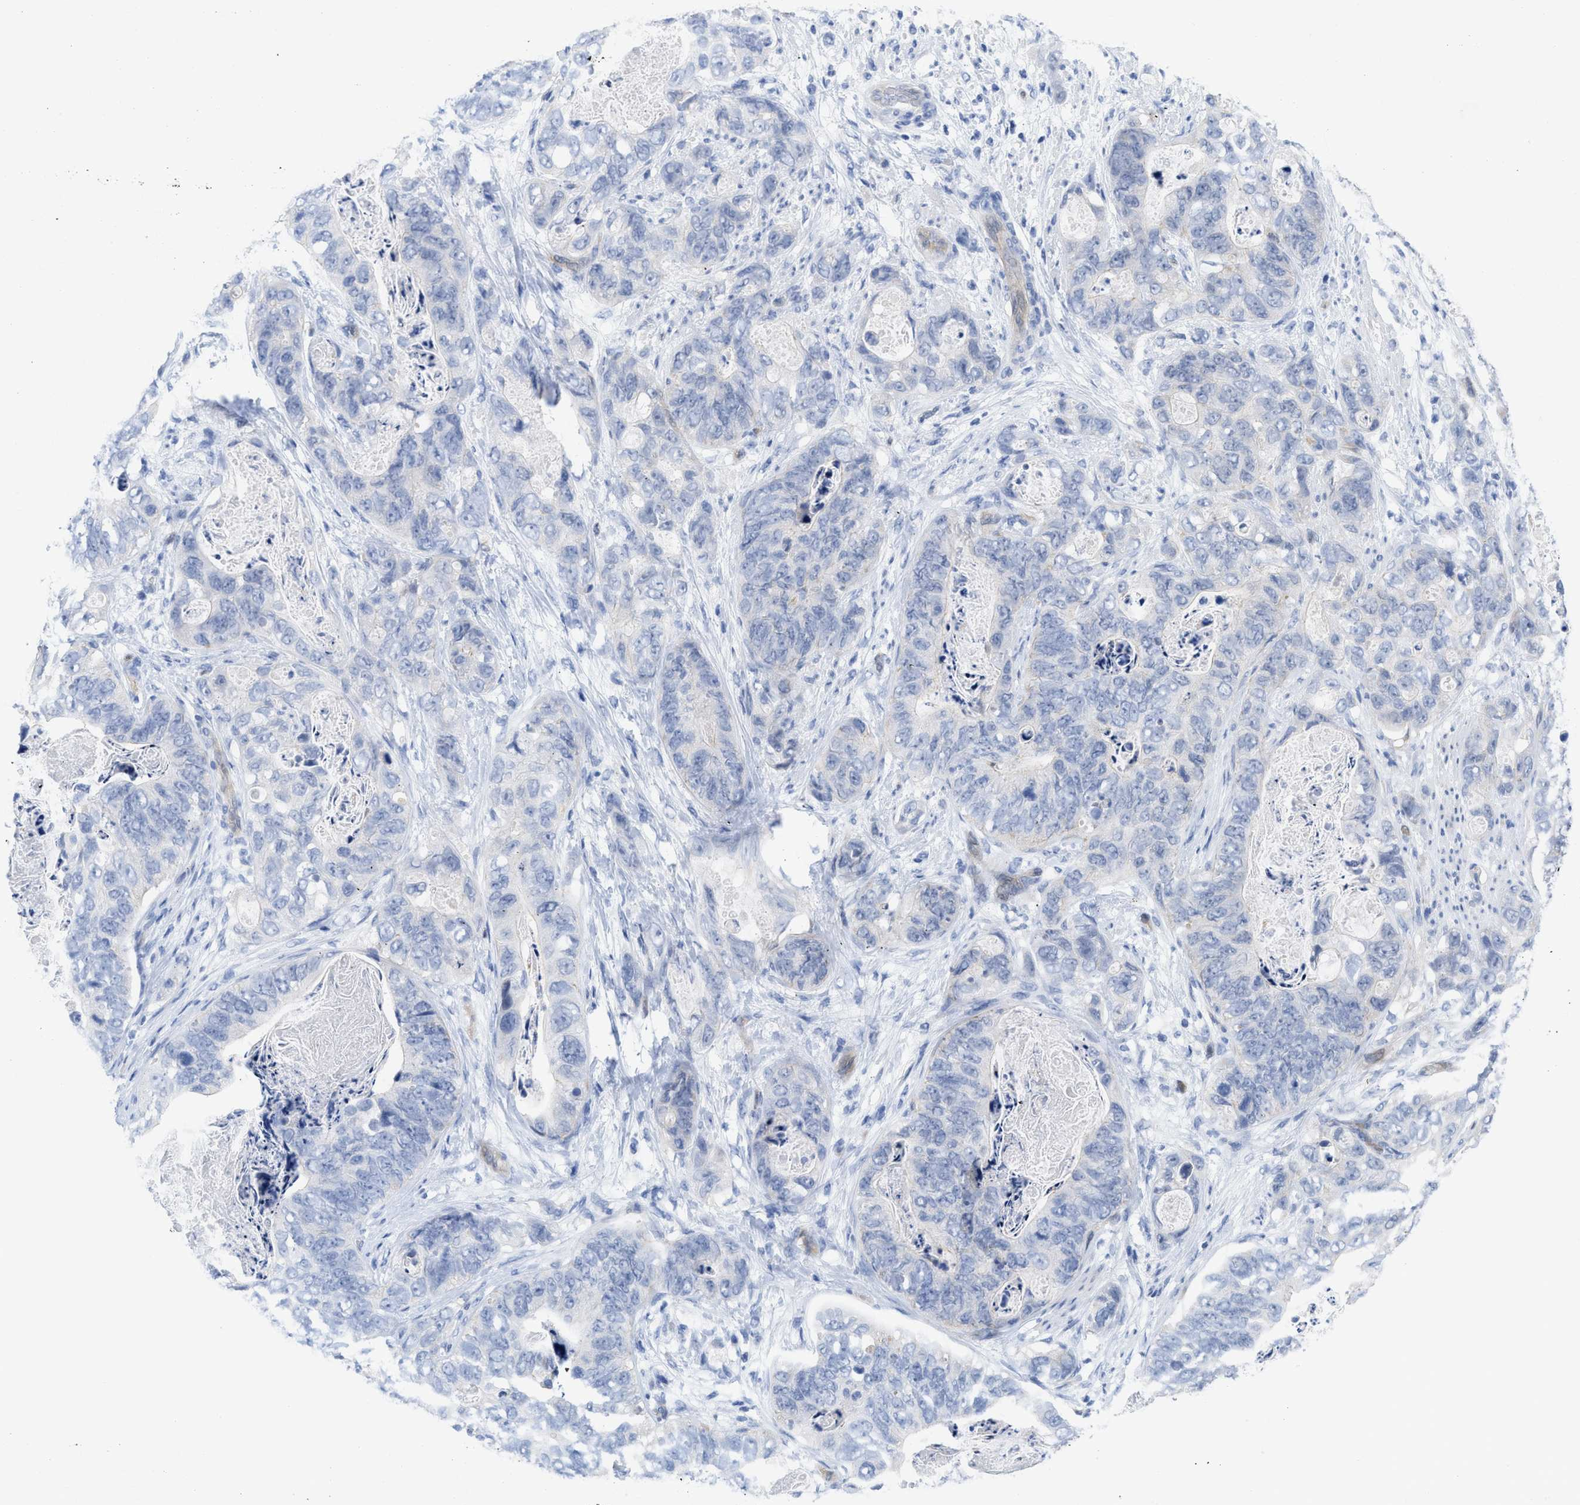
{"staining": {"intensity": "negative", "quantity": "none", "location": "none"}, "tissue": "stomach cancer", "cell_type": "Tumor cells", "image_type": "cancer", "snomed": [{"axis": "morphology", "description": "Adenocarcinoma, NOS"}, {"axis": "topography", "description": "Stomach"}], "caption": "High power microscopy photomicrograph of an immunohistochemistry micrograph of stomach cancer (adenocarcinoma), revealing no significant positivity in tumor cells.", "gene": "LDAF1", "patient": {"sex": "female", "age": 89}}